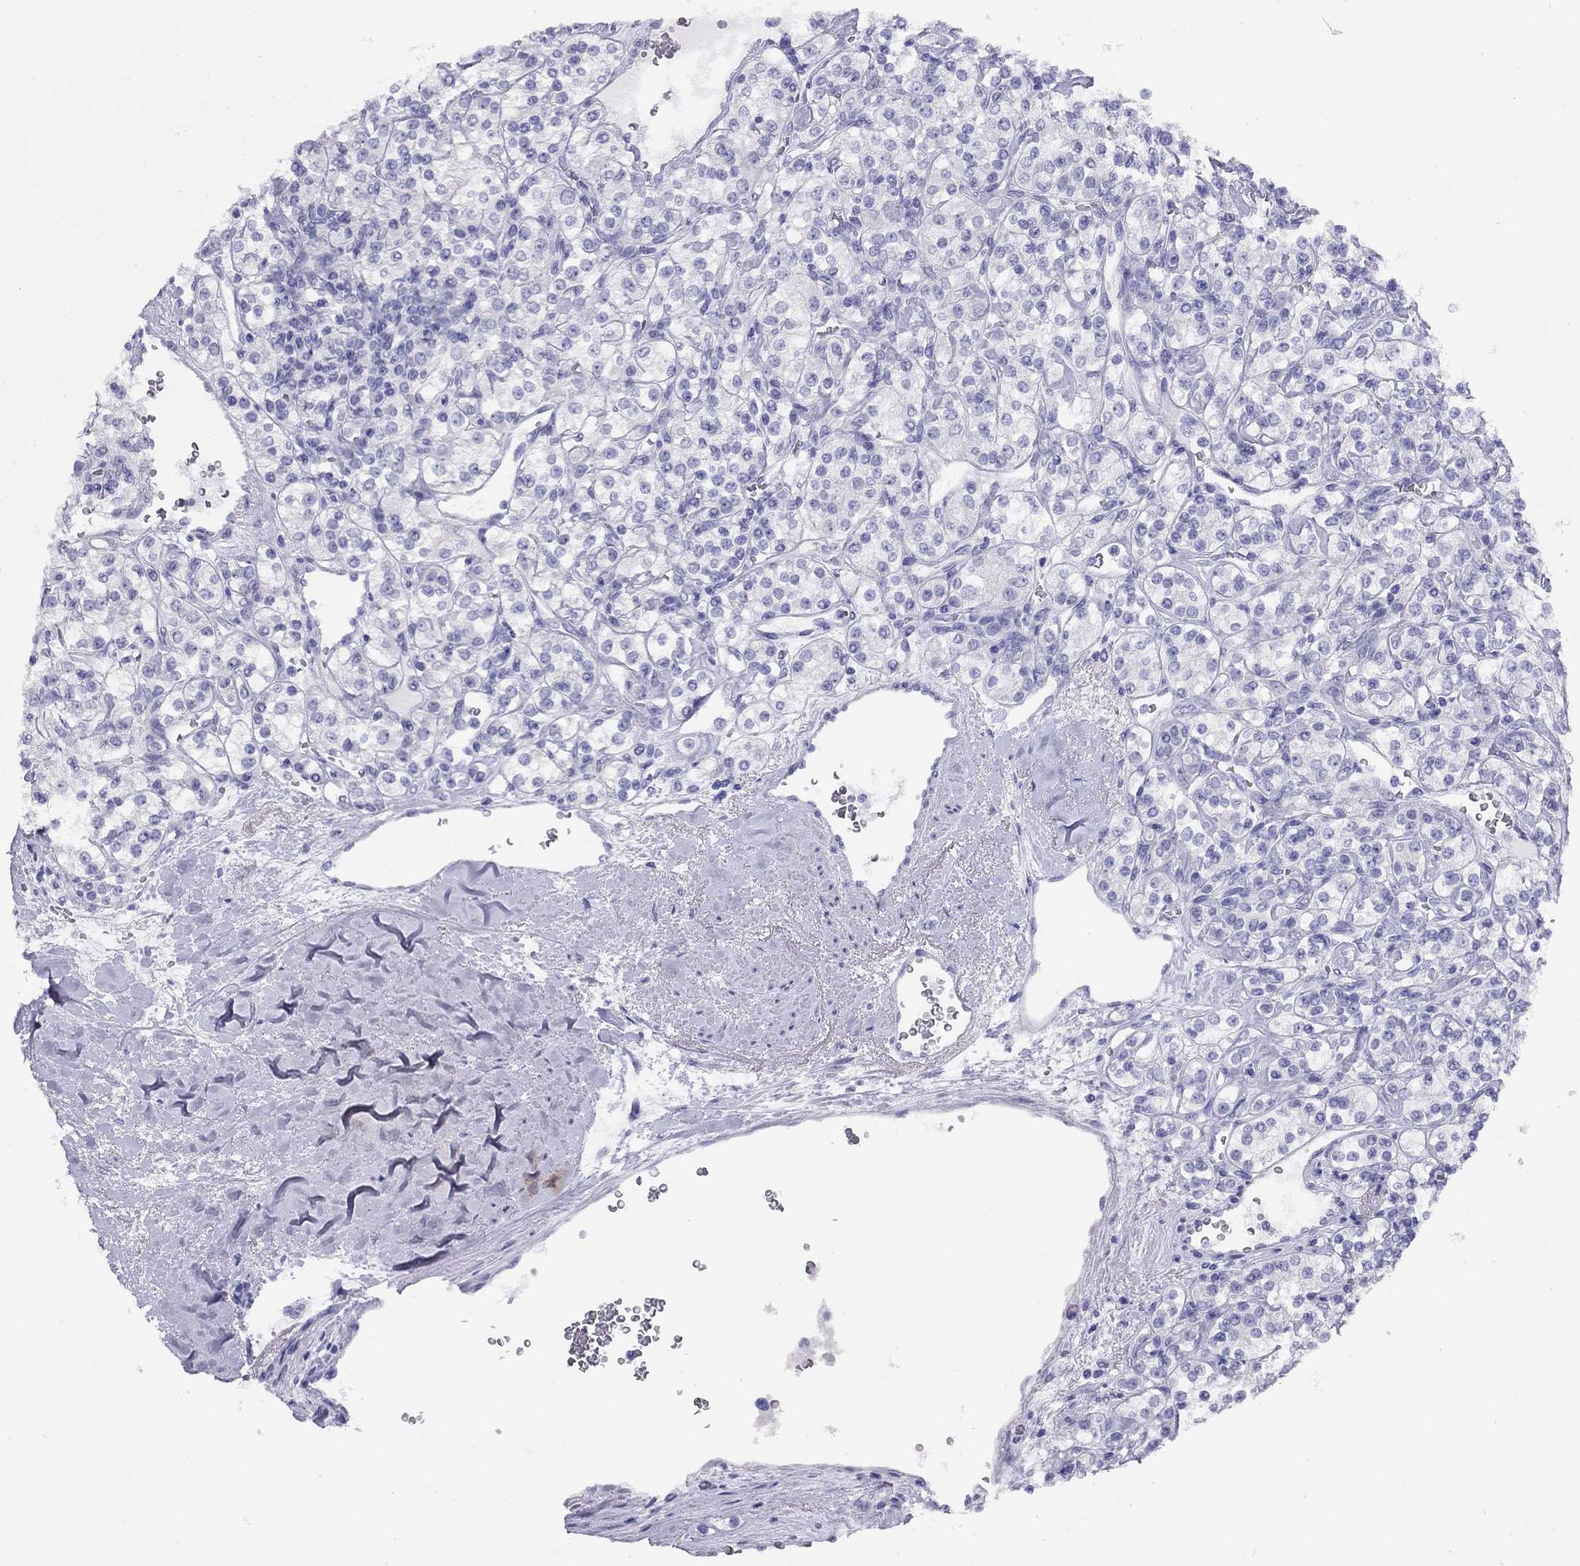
{"staining": {"intensity": "negative", "quantity": "none", "location": "none"}, "tissue": "renal cancer", "cell_type": "Tumor cells", "image_type": "cancer", "snomed": [{"axis": "morphology", "description": "Adenocarcinoma, NOS"}, {"axis": "topography", "description": "Kidney"}], "caption": "Human adenocarcinoma (renal) stained for a protein using IHC demonstrates no staining in tumor cells.", "gene": "LRIT2", "patient": {"sex": "male", "age": 77}}